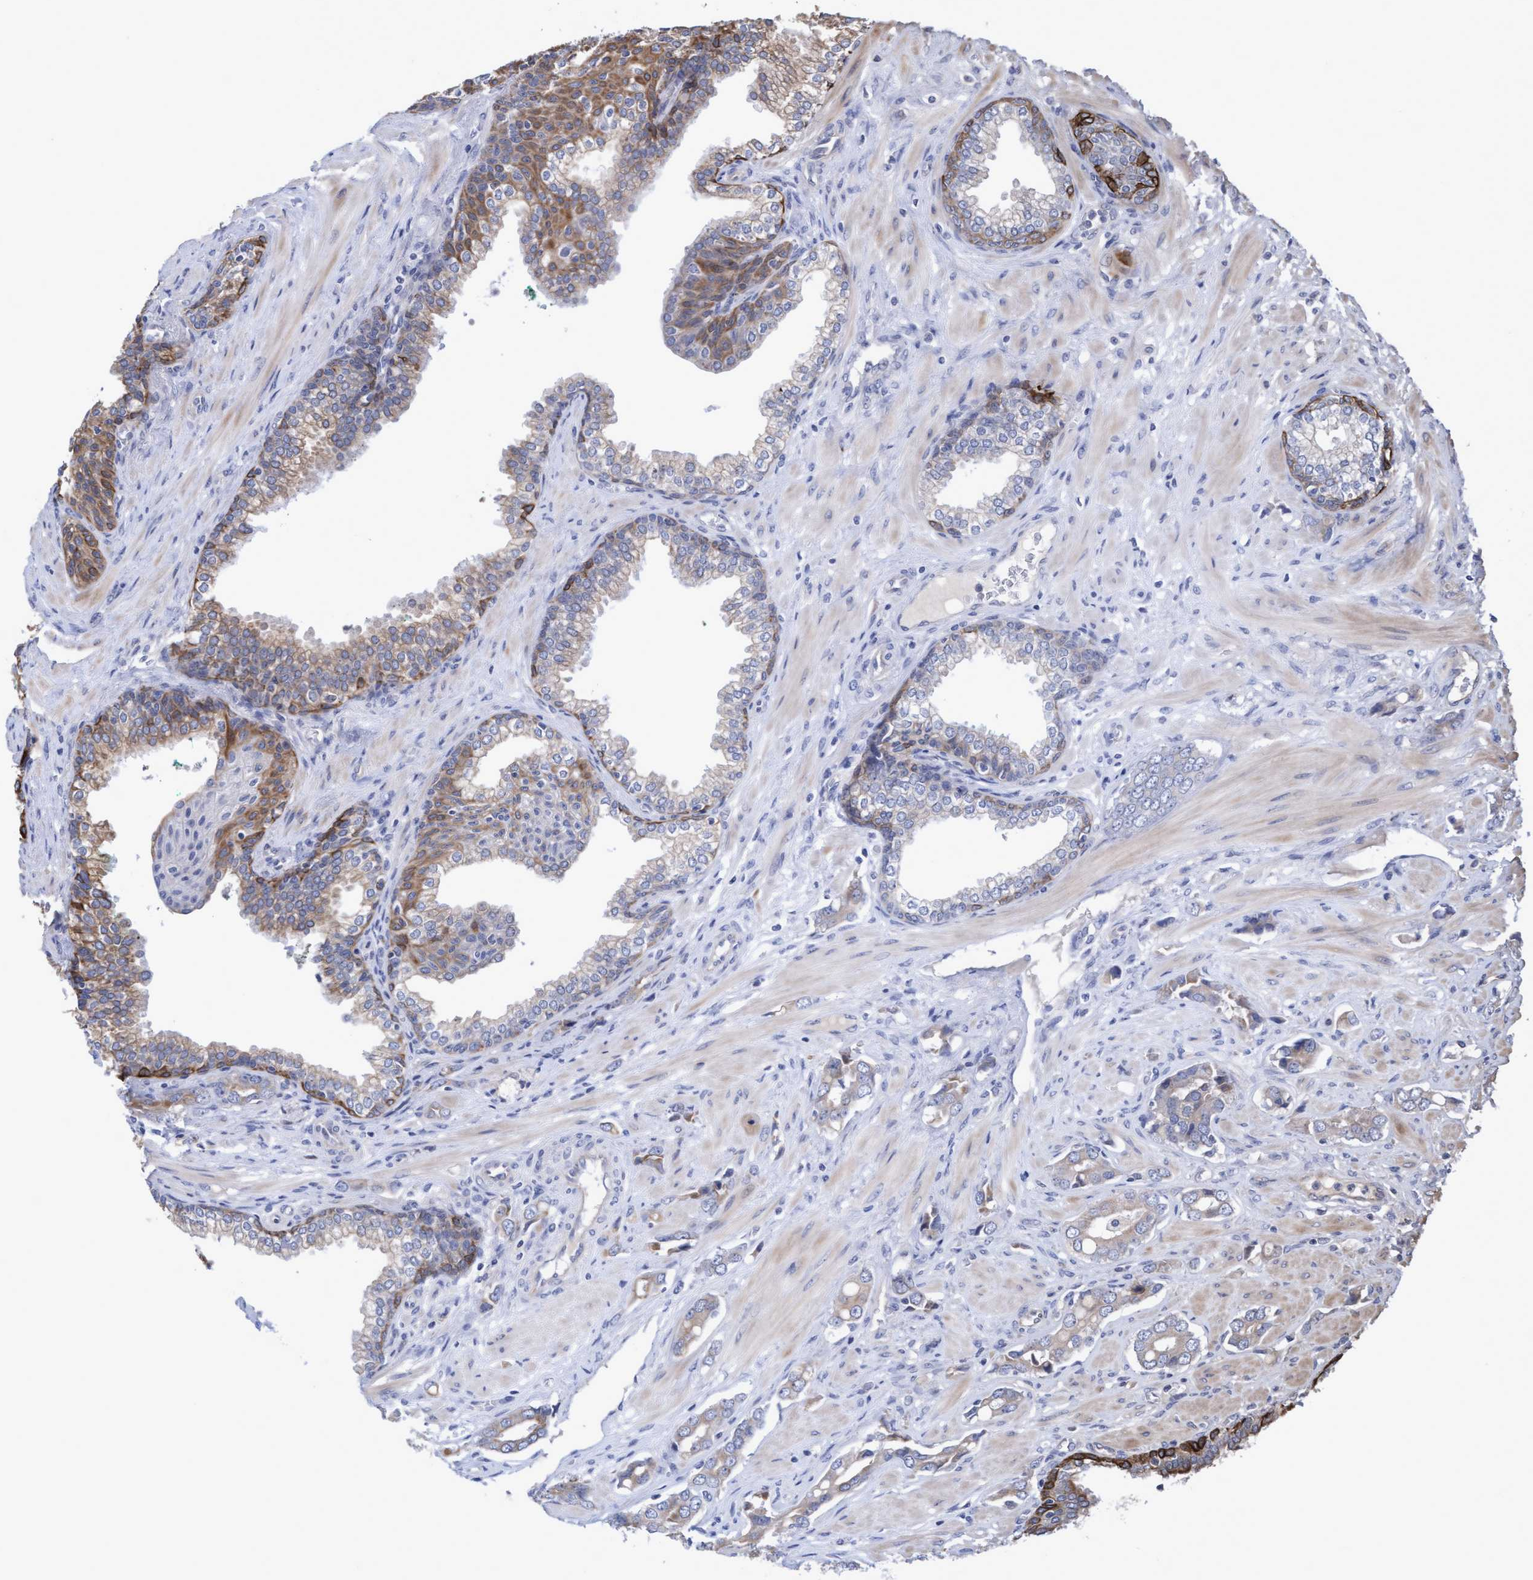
{"staining": {"intensity": "moderate", "quantity": "25%-75%", "location": "cytoplasmic/membranous"}, "tissue": "prostate cancer", "cell_type": "Tumor cells", "image_type": "cancer", "snomed": [{"axis": "morphology", "description": "Adenocarcinoma, High grade"}, {"axis": "topography", "description": "Prostate"}], "caption": "High-grade adenocarcinoma (prostate) stained with a protein marker exhibits moderate staining in tumor cells.", "gene": "KRT24", "patient": {"sex": "male", "age": 52}}